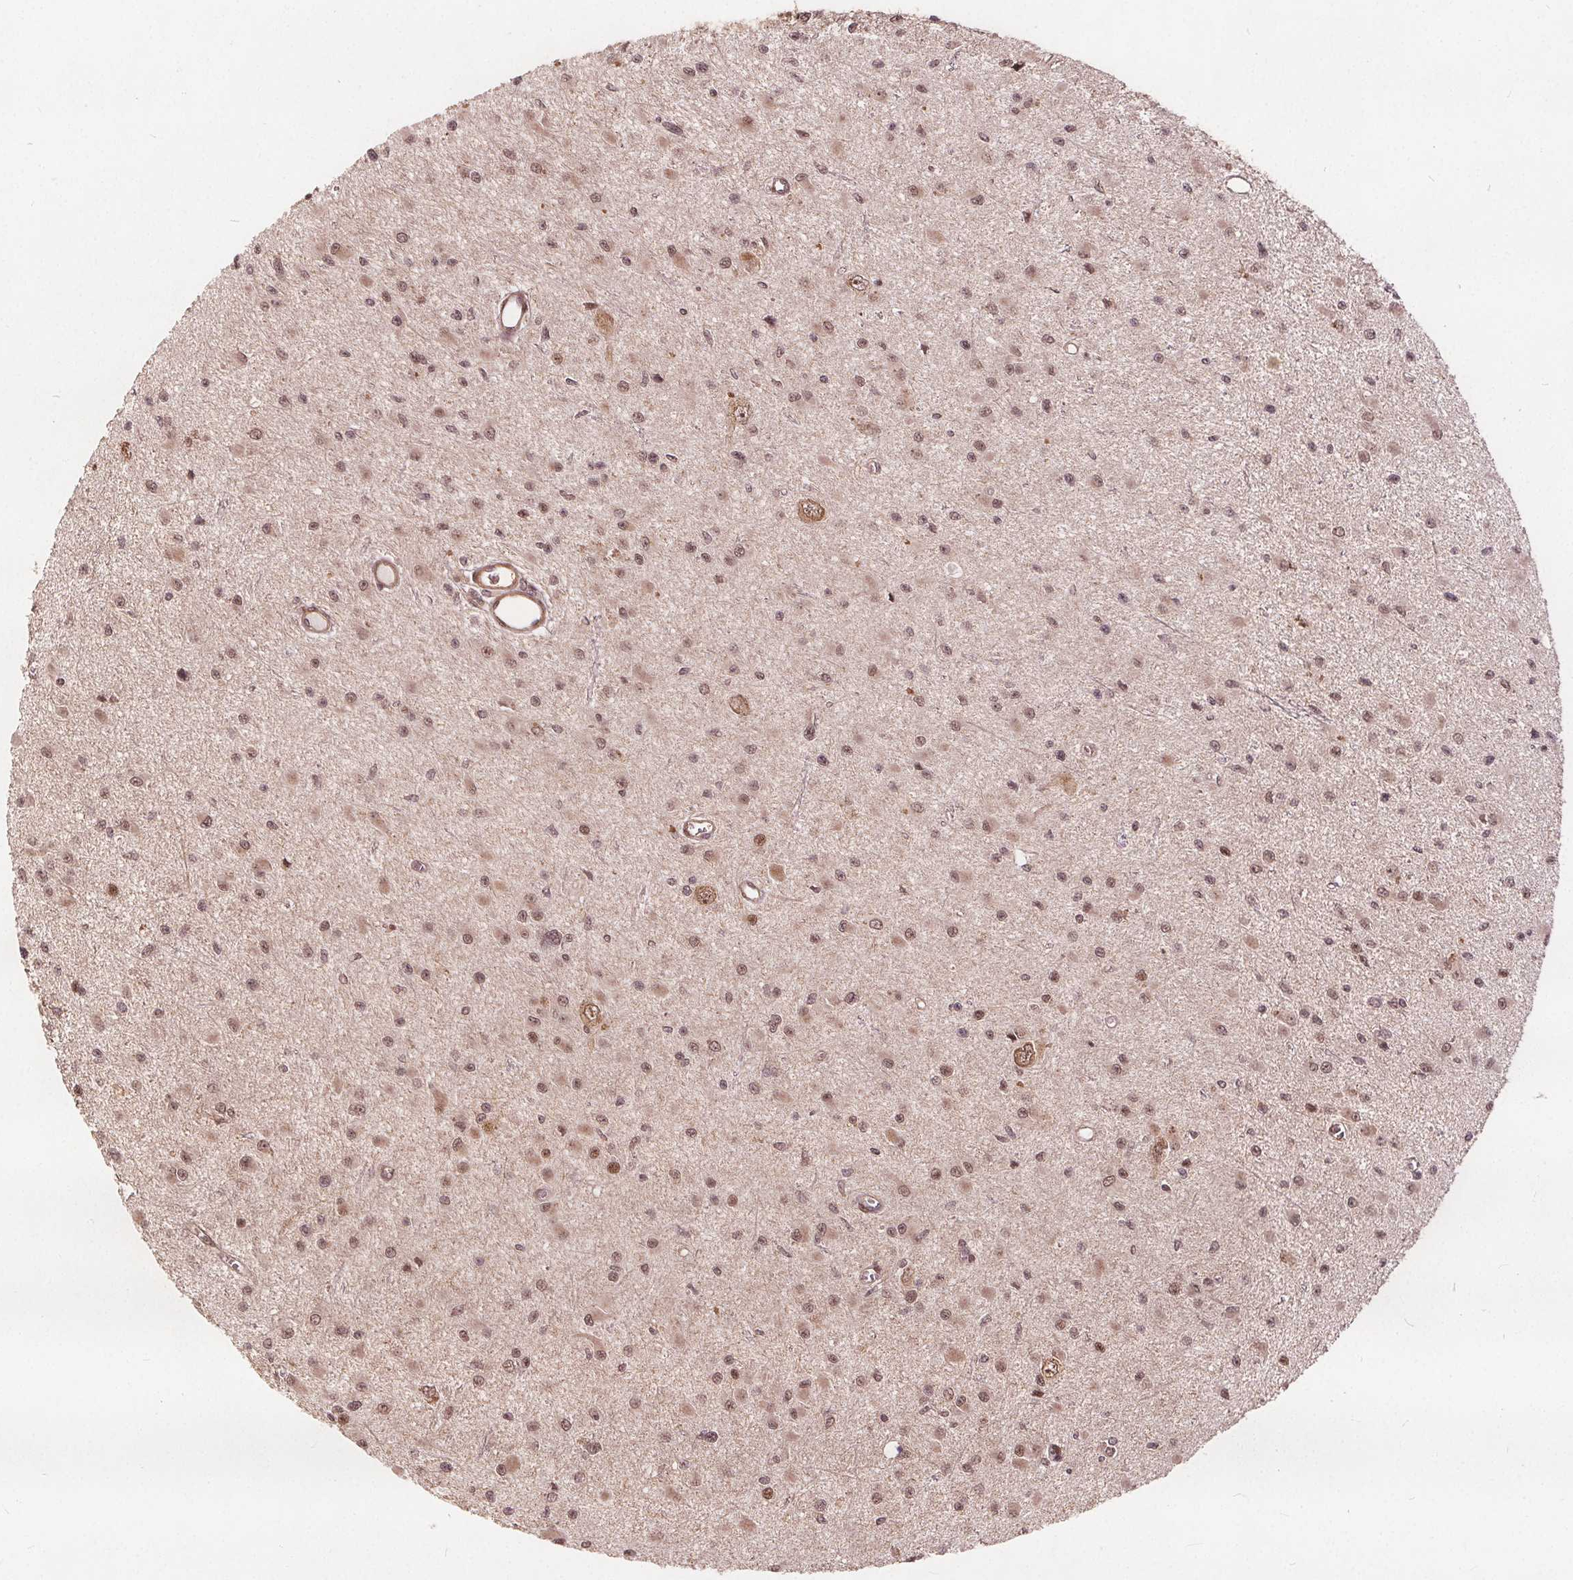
{"staining": {"intensity": "moderate", "quantity": ">75%", "location": "nuclear"}, "tissue": "glioma", "cell_type": "Tumor cells", "image_type": "cancer", "snomed": [{"axis": "morphology", "description": "Glioma, malignant, High grade"}, {"axis": "topography", "description": "Brain"}], "caption": "This micrograph reveals glioma stained with immunohistochemistry to label a protein in brown. The nuclear of tumor cells show moderate positivity for the protein. Nuclei are counter-stained blue.", "gene": "PPP1CB", "patient": {"sex": "male", "age": 54}}